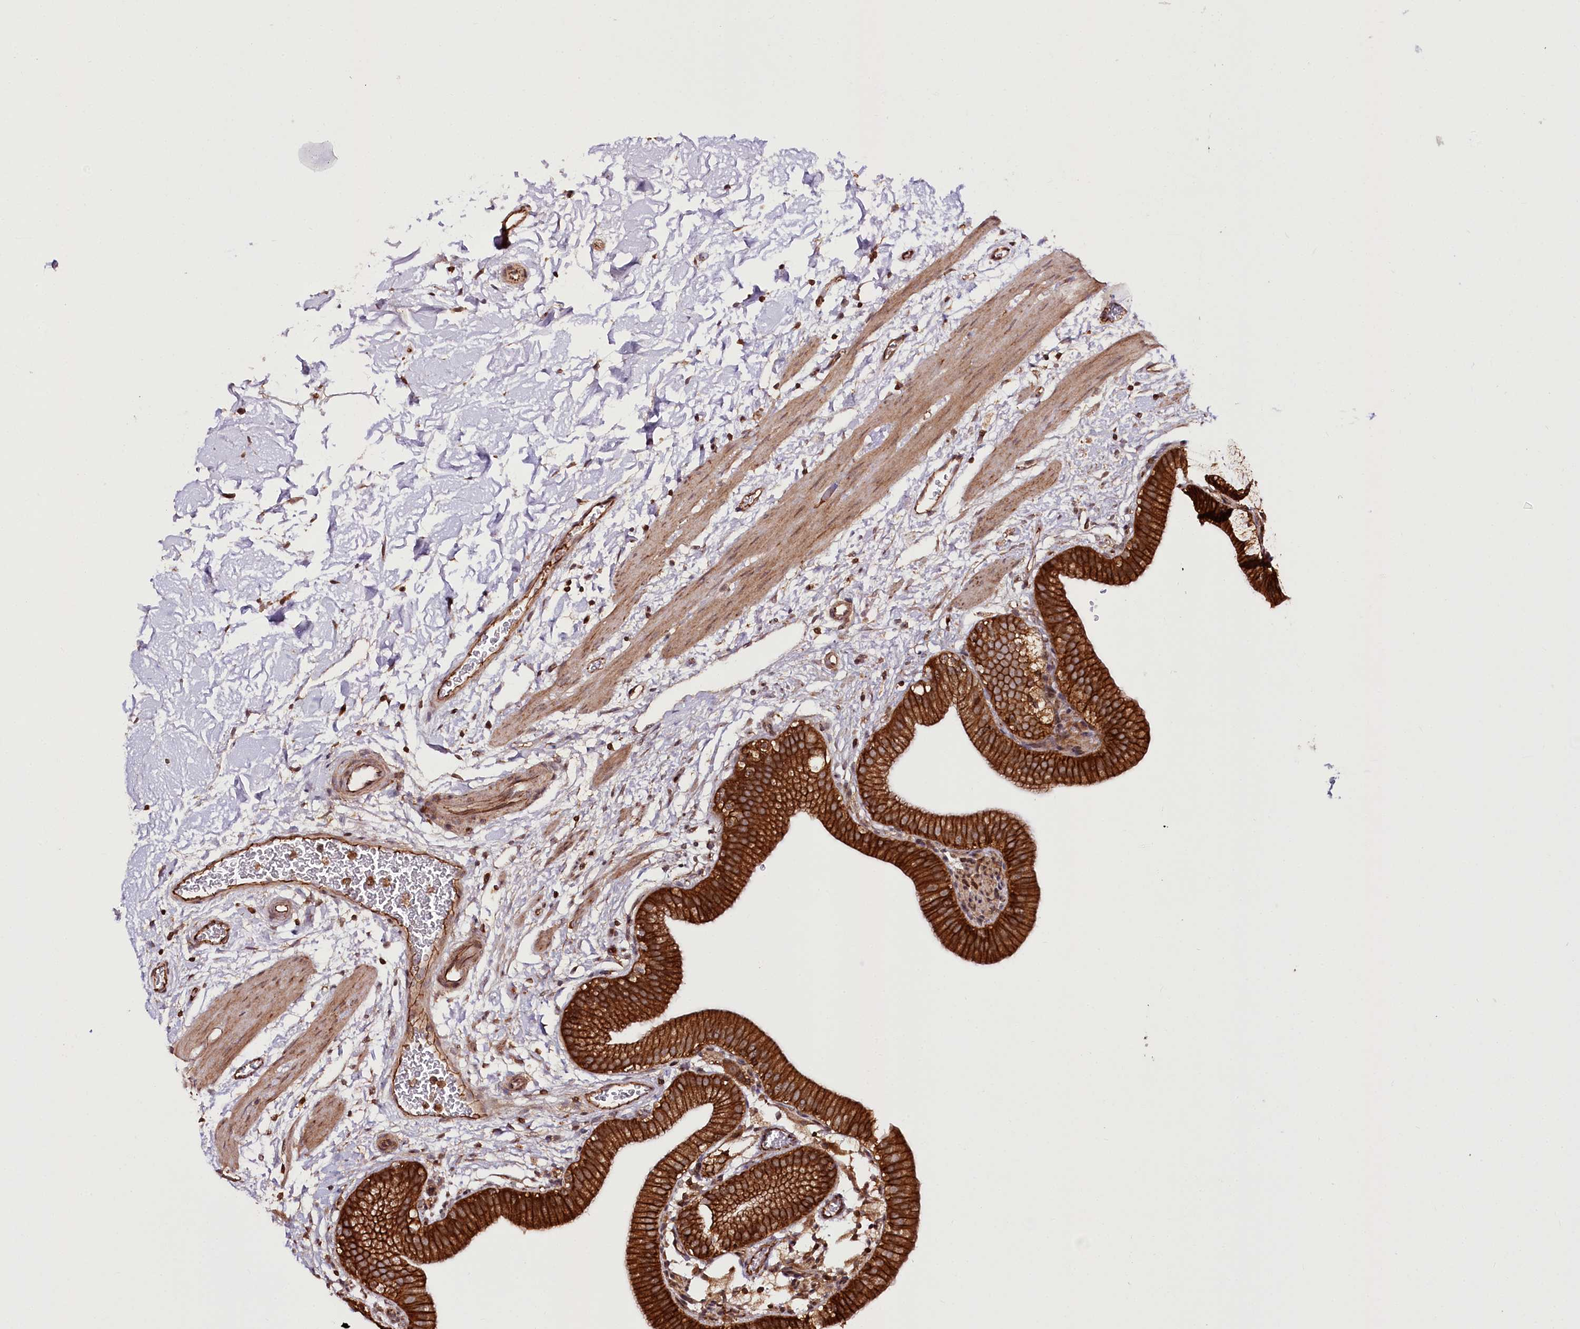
{"staining": {"intensity": "strong", "quantity": ">75%", "location": "cytoplasmic/membranous"}, "tissue": "gallbladder", "cell_type": "Glandular cells", "image_type": "normal", "snomed": [{"axis": "morphology", "description": "Normal tissue, NOS"}, {"axis": "topography", "description": "Gallbladder"}], "caption": "The image displays staining of normal gallbladder, revealing strong cytoplasmic/membranous protein staining (brown color) within glandular cells. The staining was performed using DAB (3,3'-diaminobenzidine), with brown indicating positive protein expression. Nuclei are stained blue with hematoxylin.", "gene": "DHX29", "patient": {"sex": "male", "age": 55}}